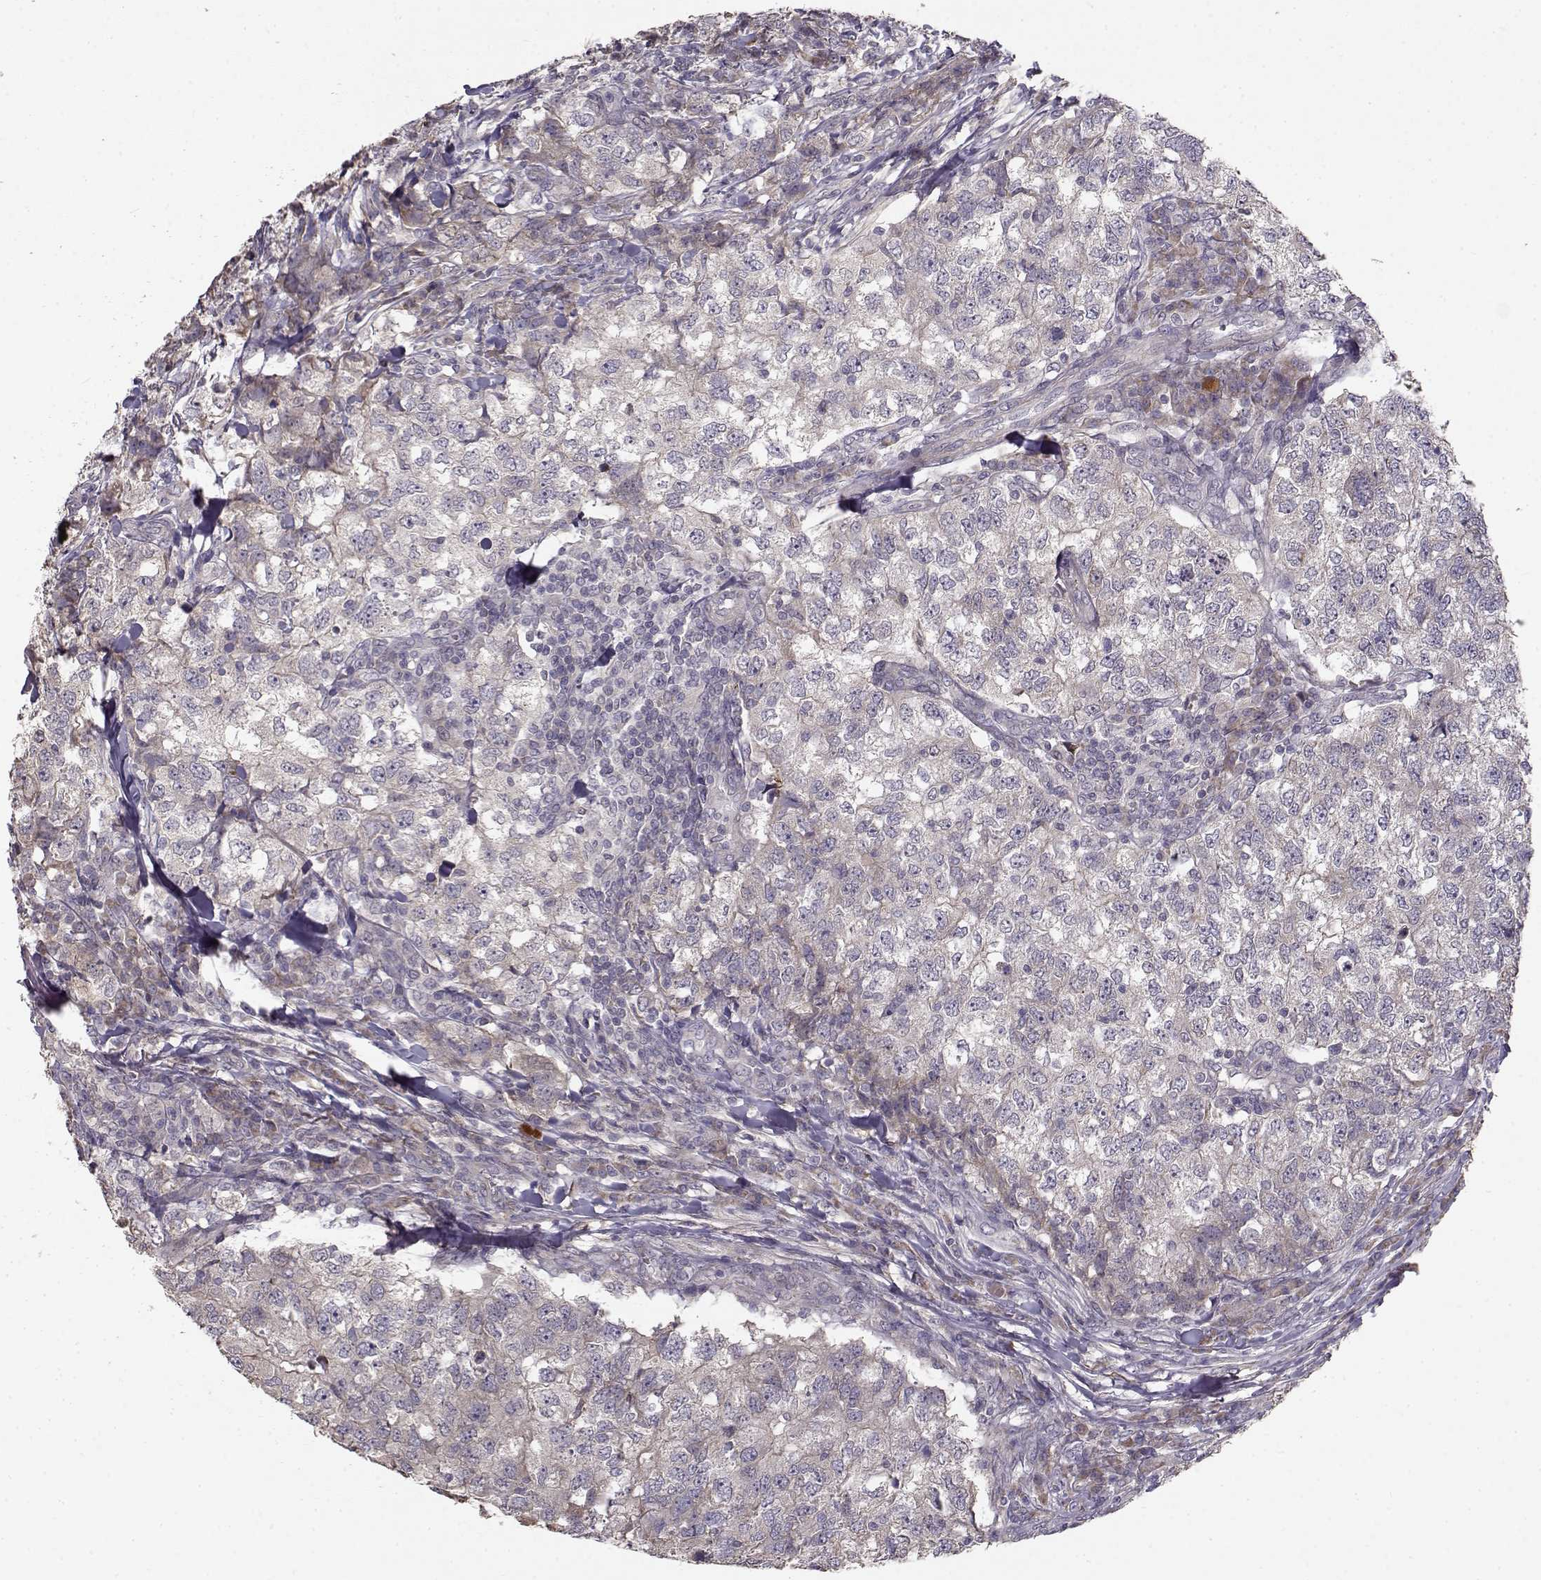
{"staining": {"intensity": "negative", "quantity": "none", "location": "none"}, "tissue": "breast cancer", "cell_type": "Tumor cells", "image_type": "cancer", "snomed": [{"axis": "morphology", "description": "Duct carcinoma"}, {"axis": "topography", "description": "Breast"}], "caption": "This is an IHC image of human breast cancer (infiltrating ductal carcinoma). There is no positivity in tumor cells.", "gene": "ENTPD8", "patient": {"sex": "female", "age": 30}}